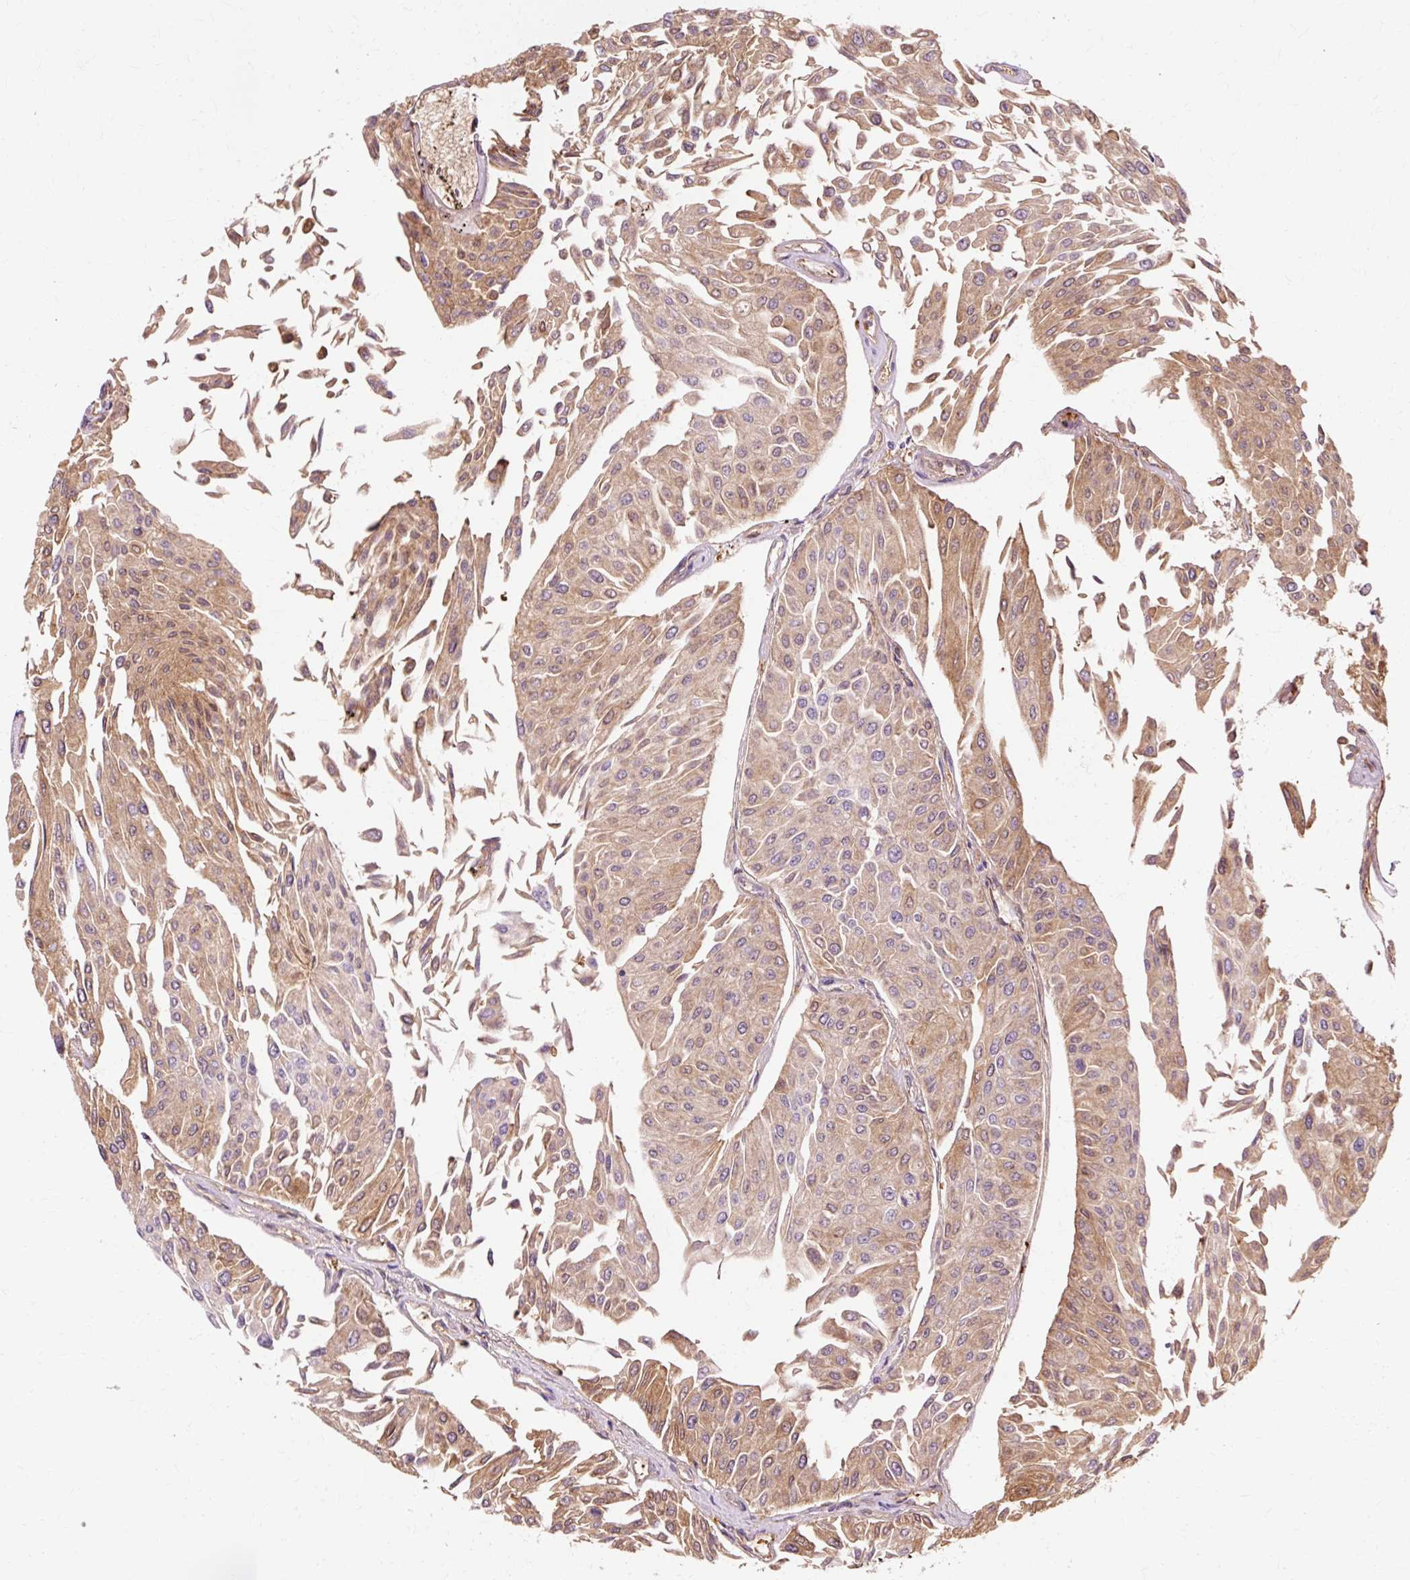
{"staining": {"intensity": "moderate", "quantity": ">75%", "location": "cytoplasmic/membranous"}, "tissue": "urothelial cancer", "cell_type": "Tumor cells", "image_type": "cancer", "snomed": [{"axis": "morphology", "description": "Urothelial carcinoma, Low grade"}, {"axis": "topography", "description": "Urinary bladder"}], "caption": "Protein analysis of urothelial cancer tissue reveals moderate cytoplasmic/membranous positivity in approximately >75% of tumor cells. Ihc stains the protein of interest in brown and the nuclei are stained blue.", "gene": "GPX1", "patient": {"sex": "male", "age": 67}}